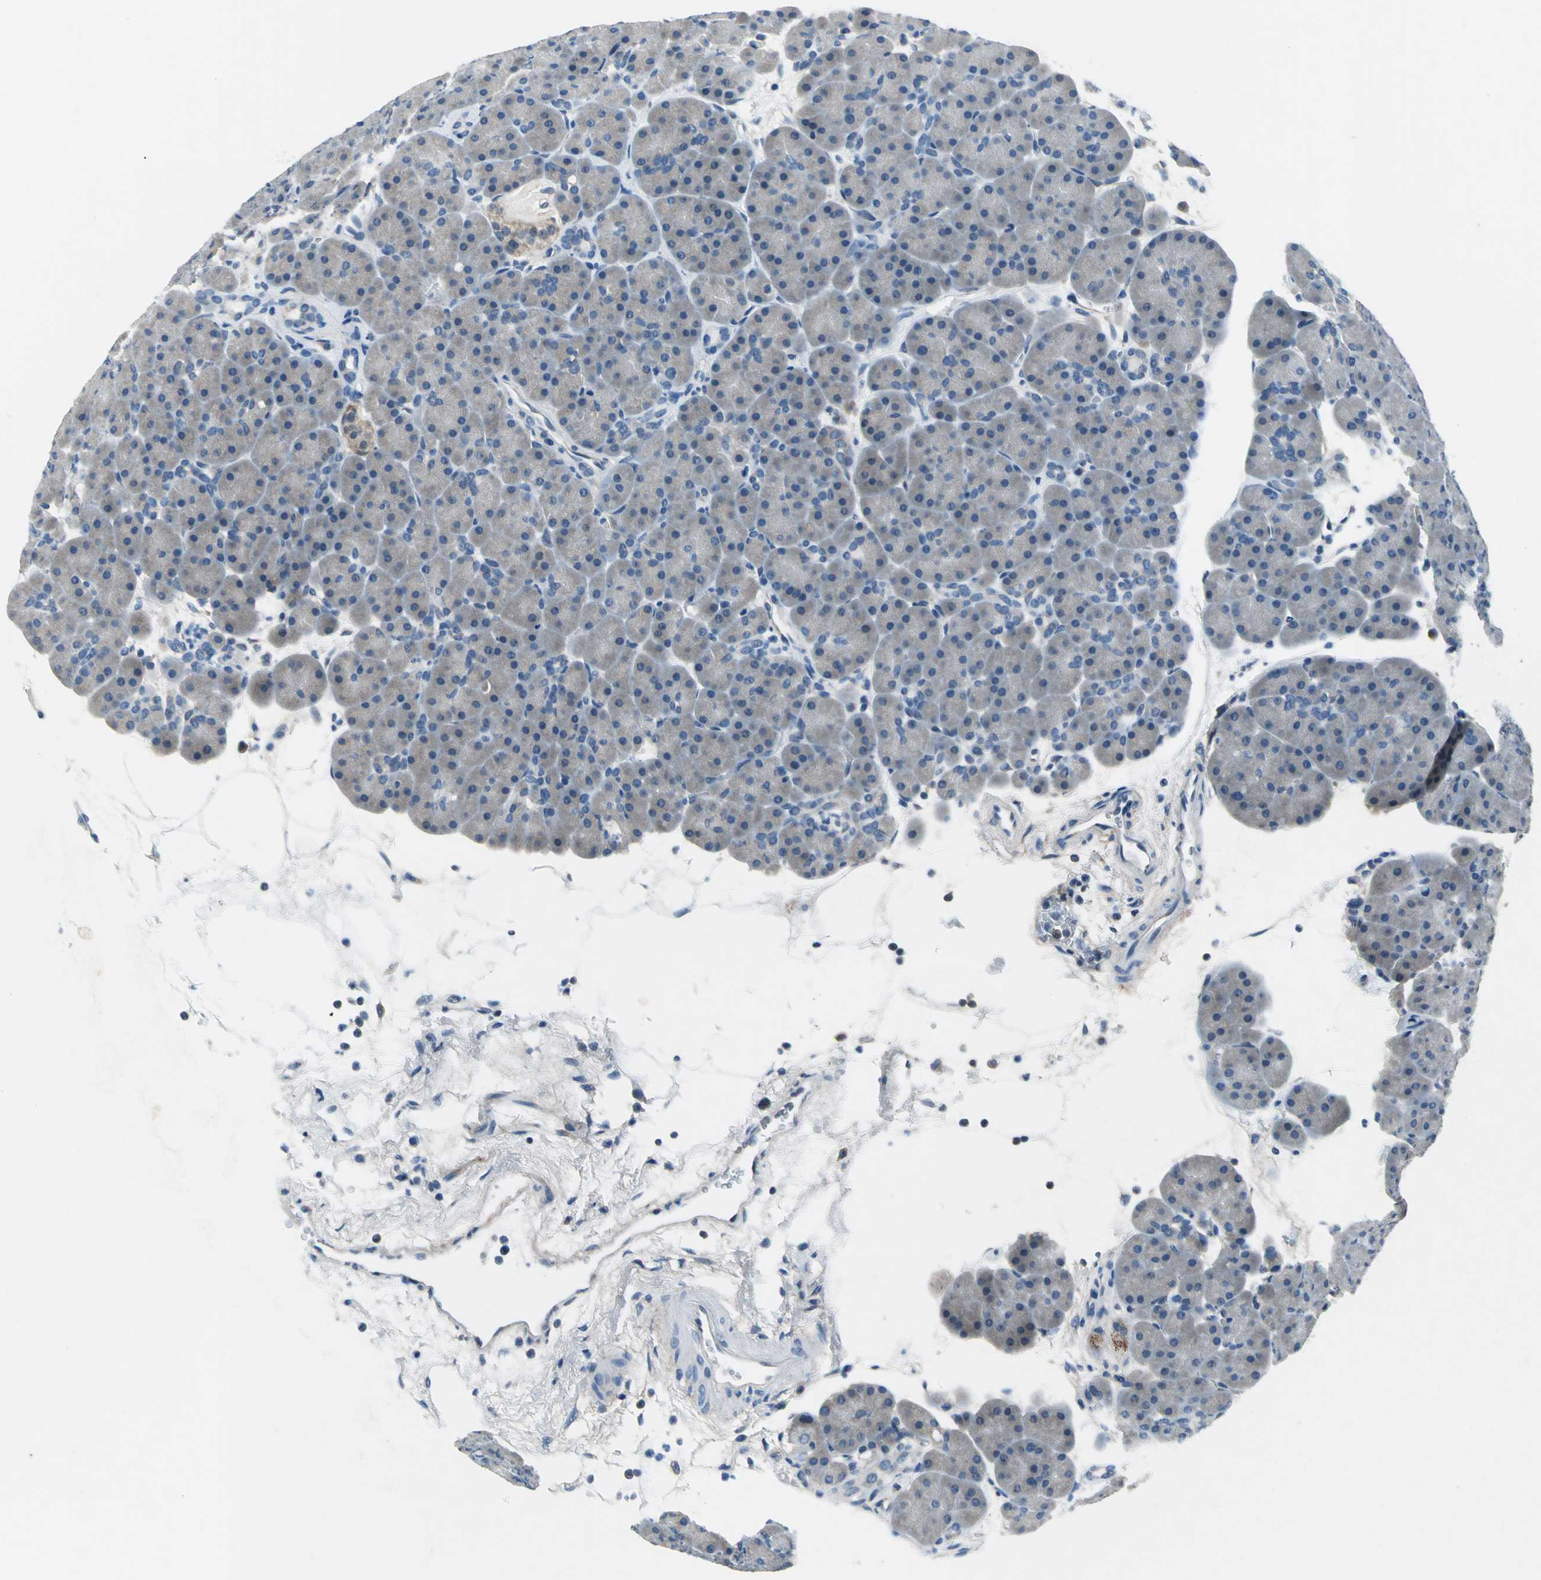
{"staining": {"intensity": "weak", "quantity": "25%-75%", "location": "cytoplasmic/membranous"}, "tissue": "pancreas", "cell_type": "Exocrine glandular cells", "image_type": "normal", "snomed": [{"axis": "morphology", "description": "Normal tissue, NOS"}, {"axis": "topography", "description": "Pancreas"}], "caption": "Exocrine glandular cells demonstrate low levels of weak cytoplasmic/membranous staining in about 25%-75% of cells in unremarkable human pancreas.", "gene": "ZNF415", "patient": {"sex": "male", "age": 66}}